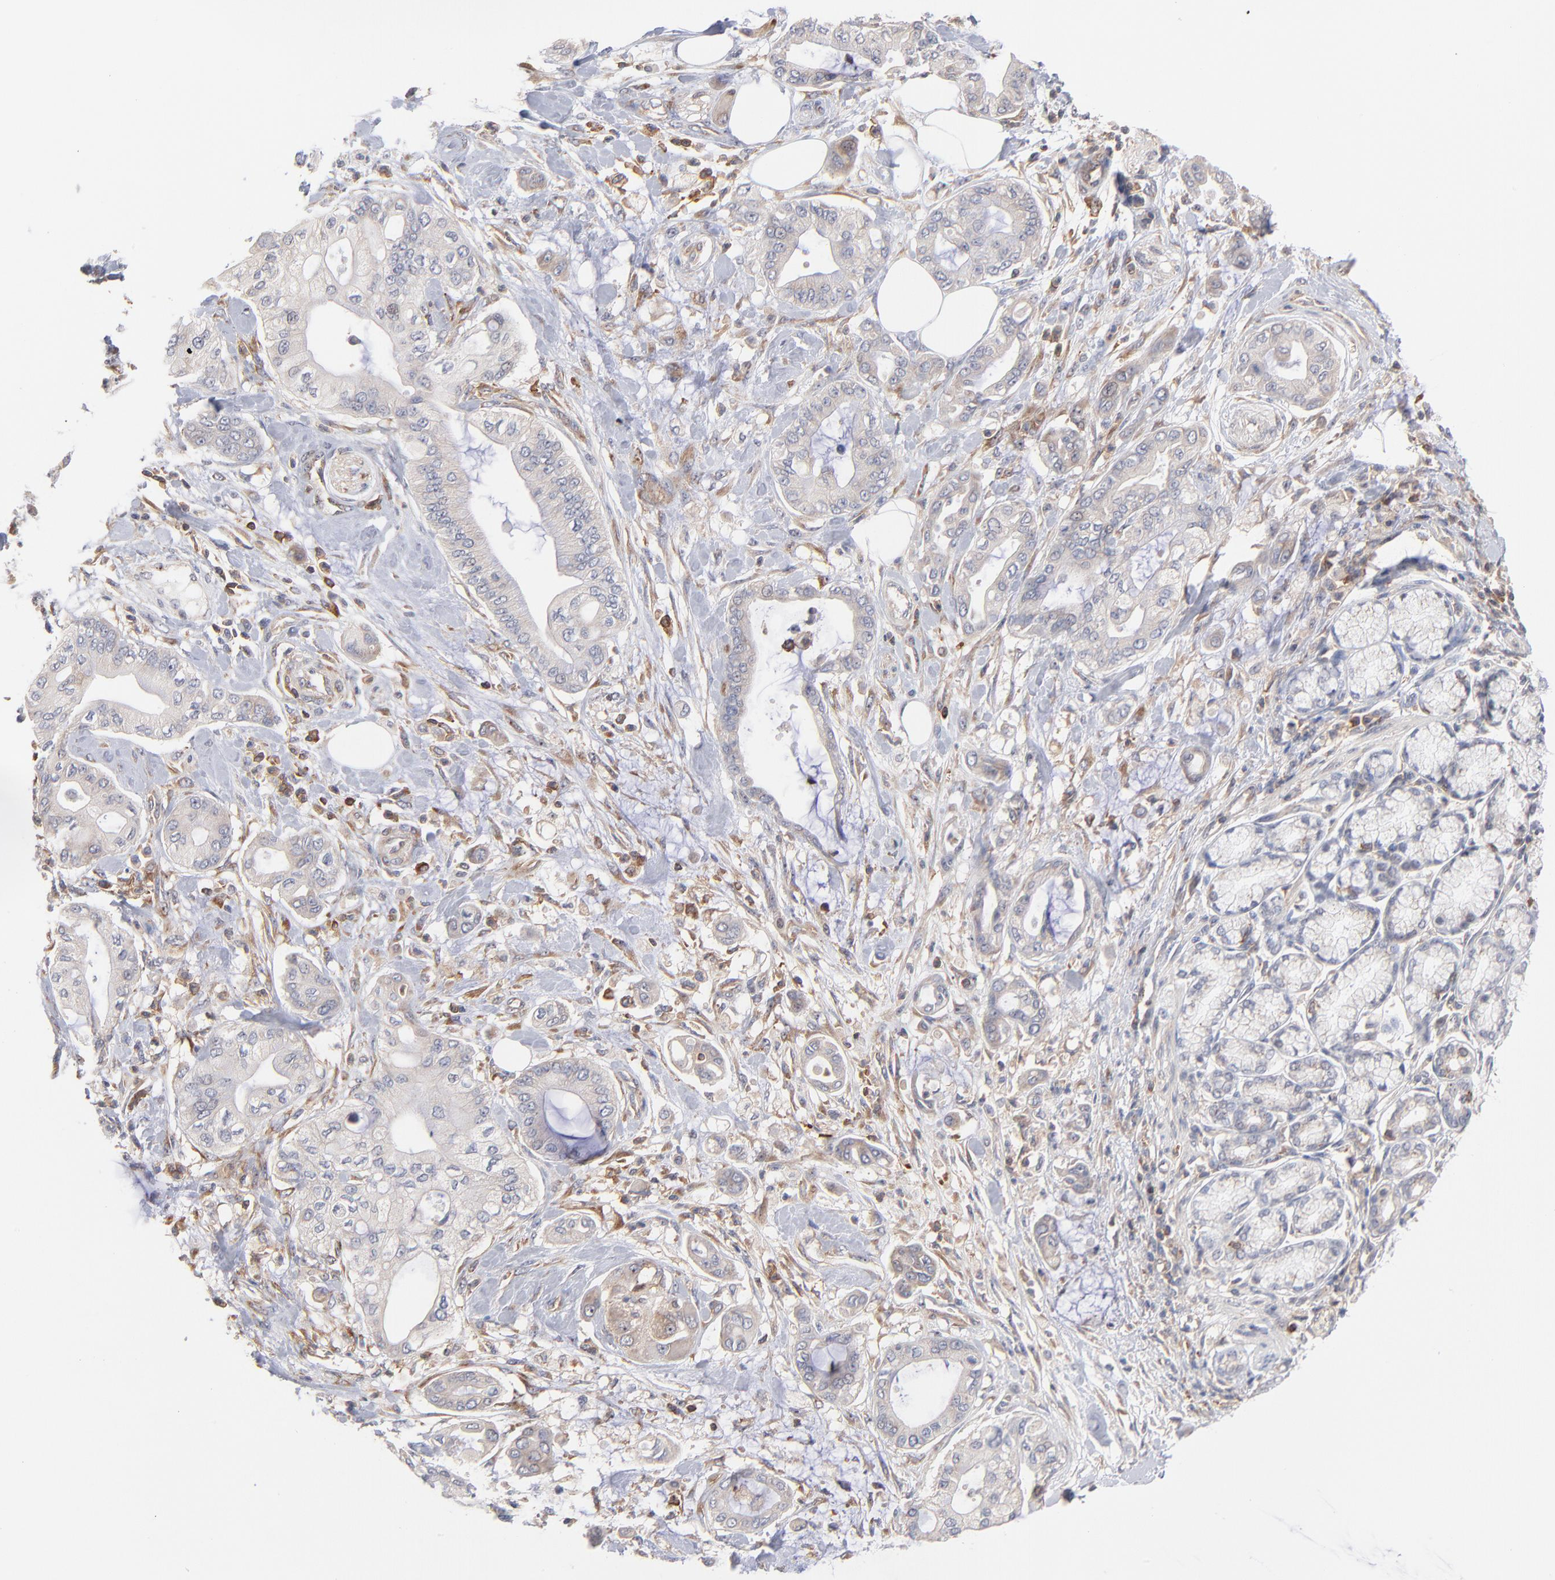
{"staining": {"intensity": "negative", "quantity": "none", "location": "none"}, "tissue": "pancreatic cancer", "cell_type": "Tumor cells", "image_type": "cancer", "snomed": [{"axis": "morphology", "description": "Adenocarcinoma, NOS"}, {"axis": "morphology", "description": "Adenocarcinoma, metastatic, NOS"}, {"axis": "topography", "description": "Lymph node"}, {"axis": "topography", "description": "Pancreas"}, {"axis": "topography", "description": "Duodenum"}], "caption": "A histopathology image of human pancreatic cancer (adenocarcinoma) is negative for staining in tumor cells.", "gene": "WIPF1", "patient": {"sex": "female", "age": 64}}